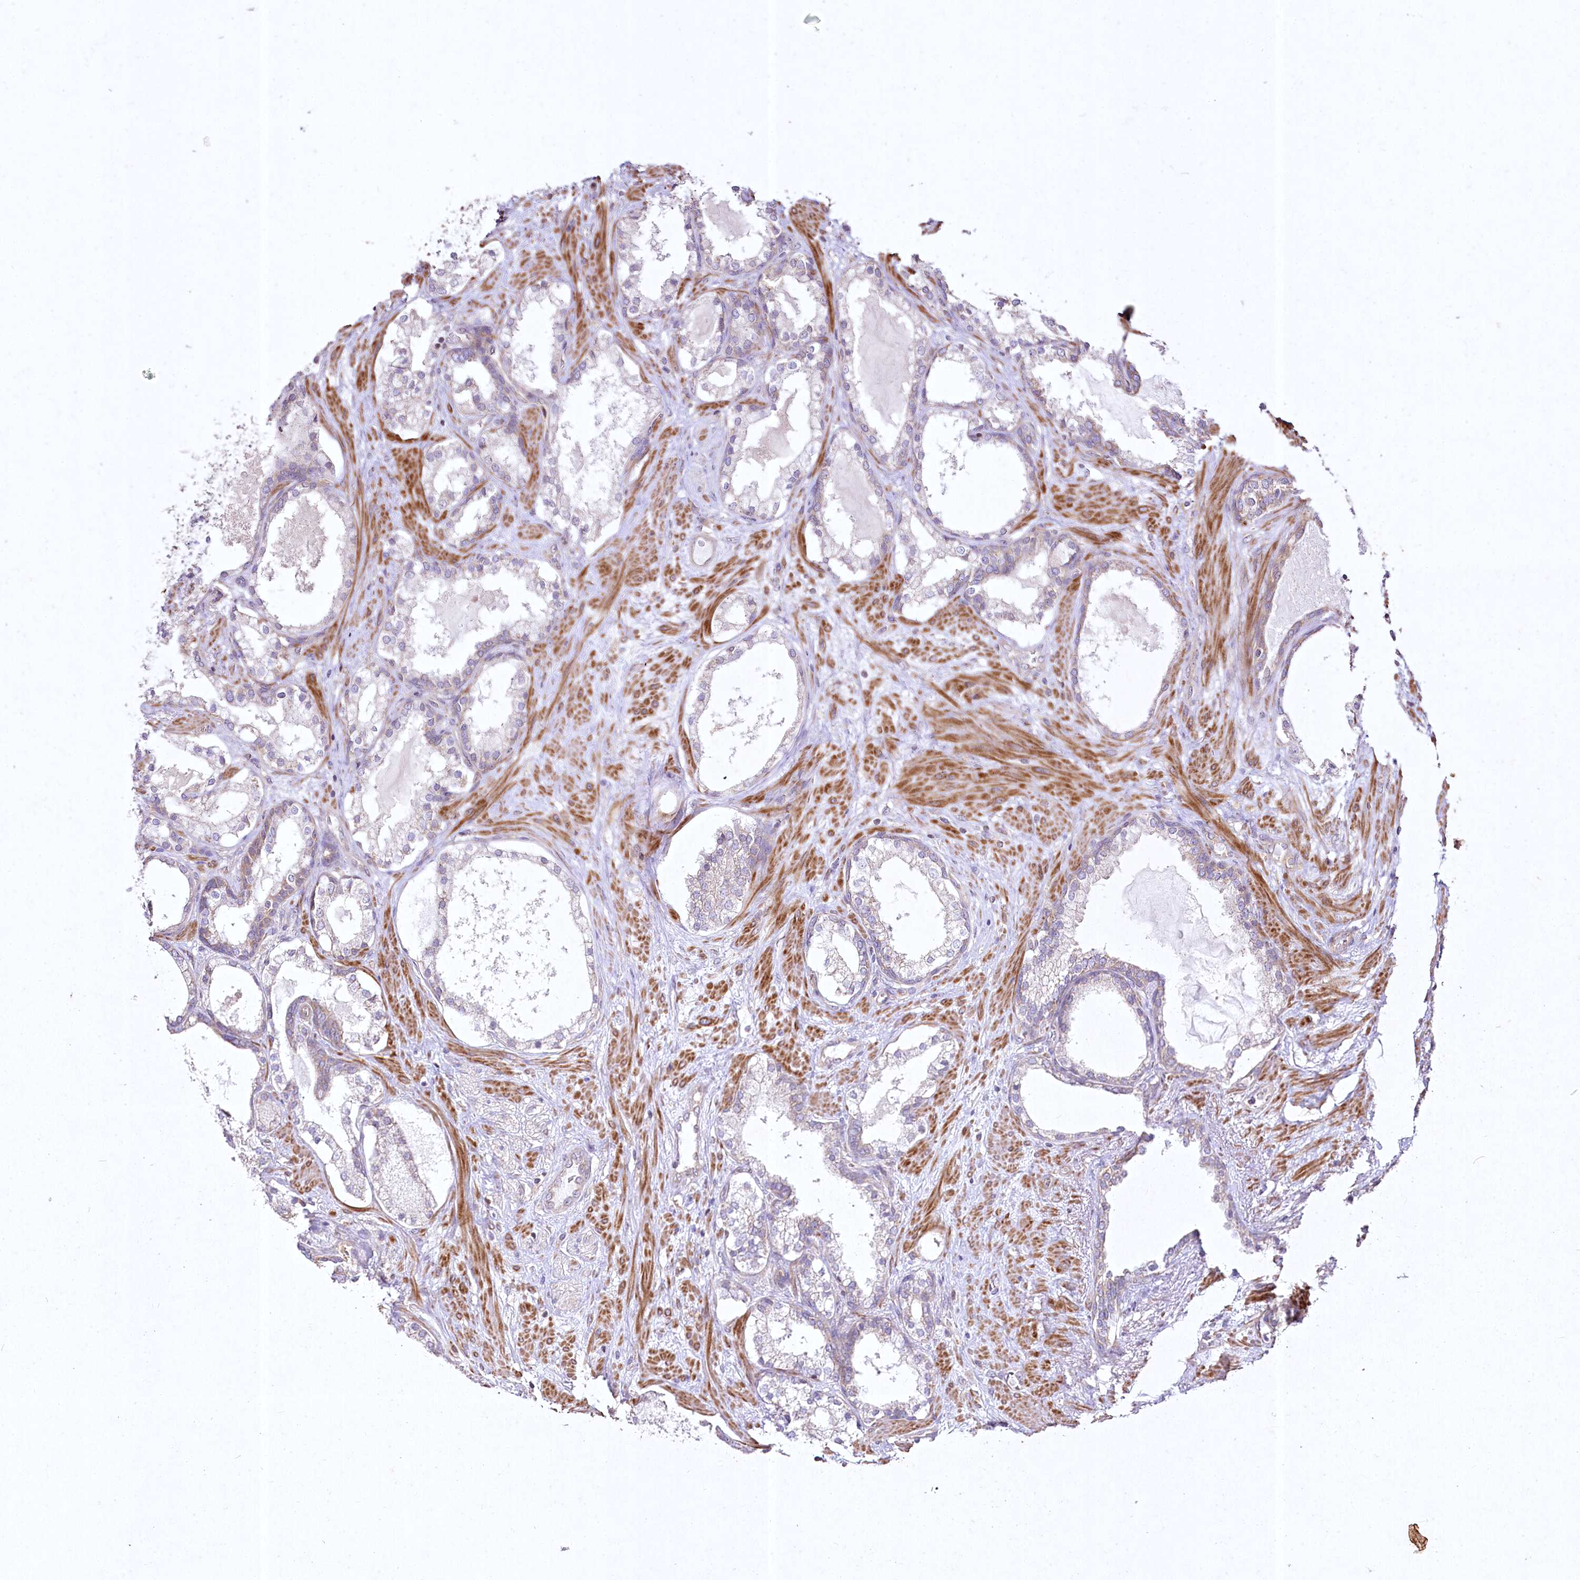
{"staining": {"intensity": "weak", "quantity": "<25%", "location": "cytoplasmic/membranous"}, "tissue": "prostate cancer", "cell_type": "Tumor cells", "image_type": "cancer", "snomed": [{"axis": "morphology", "description": "Adenocarcinoma, High grade"}, {"axis": "topography", "description": "Prostate"}], "caption": "This histopathology image is of prostate cancer (high-grade adenocarcinoma) stained with immunohistochemistry to label a protein in brown with the nuclei are counter-stained blue. There is no positivity in tumor cells.", "gene": "SH3TC1", "patient": {"sex": "male", "age": 58}}